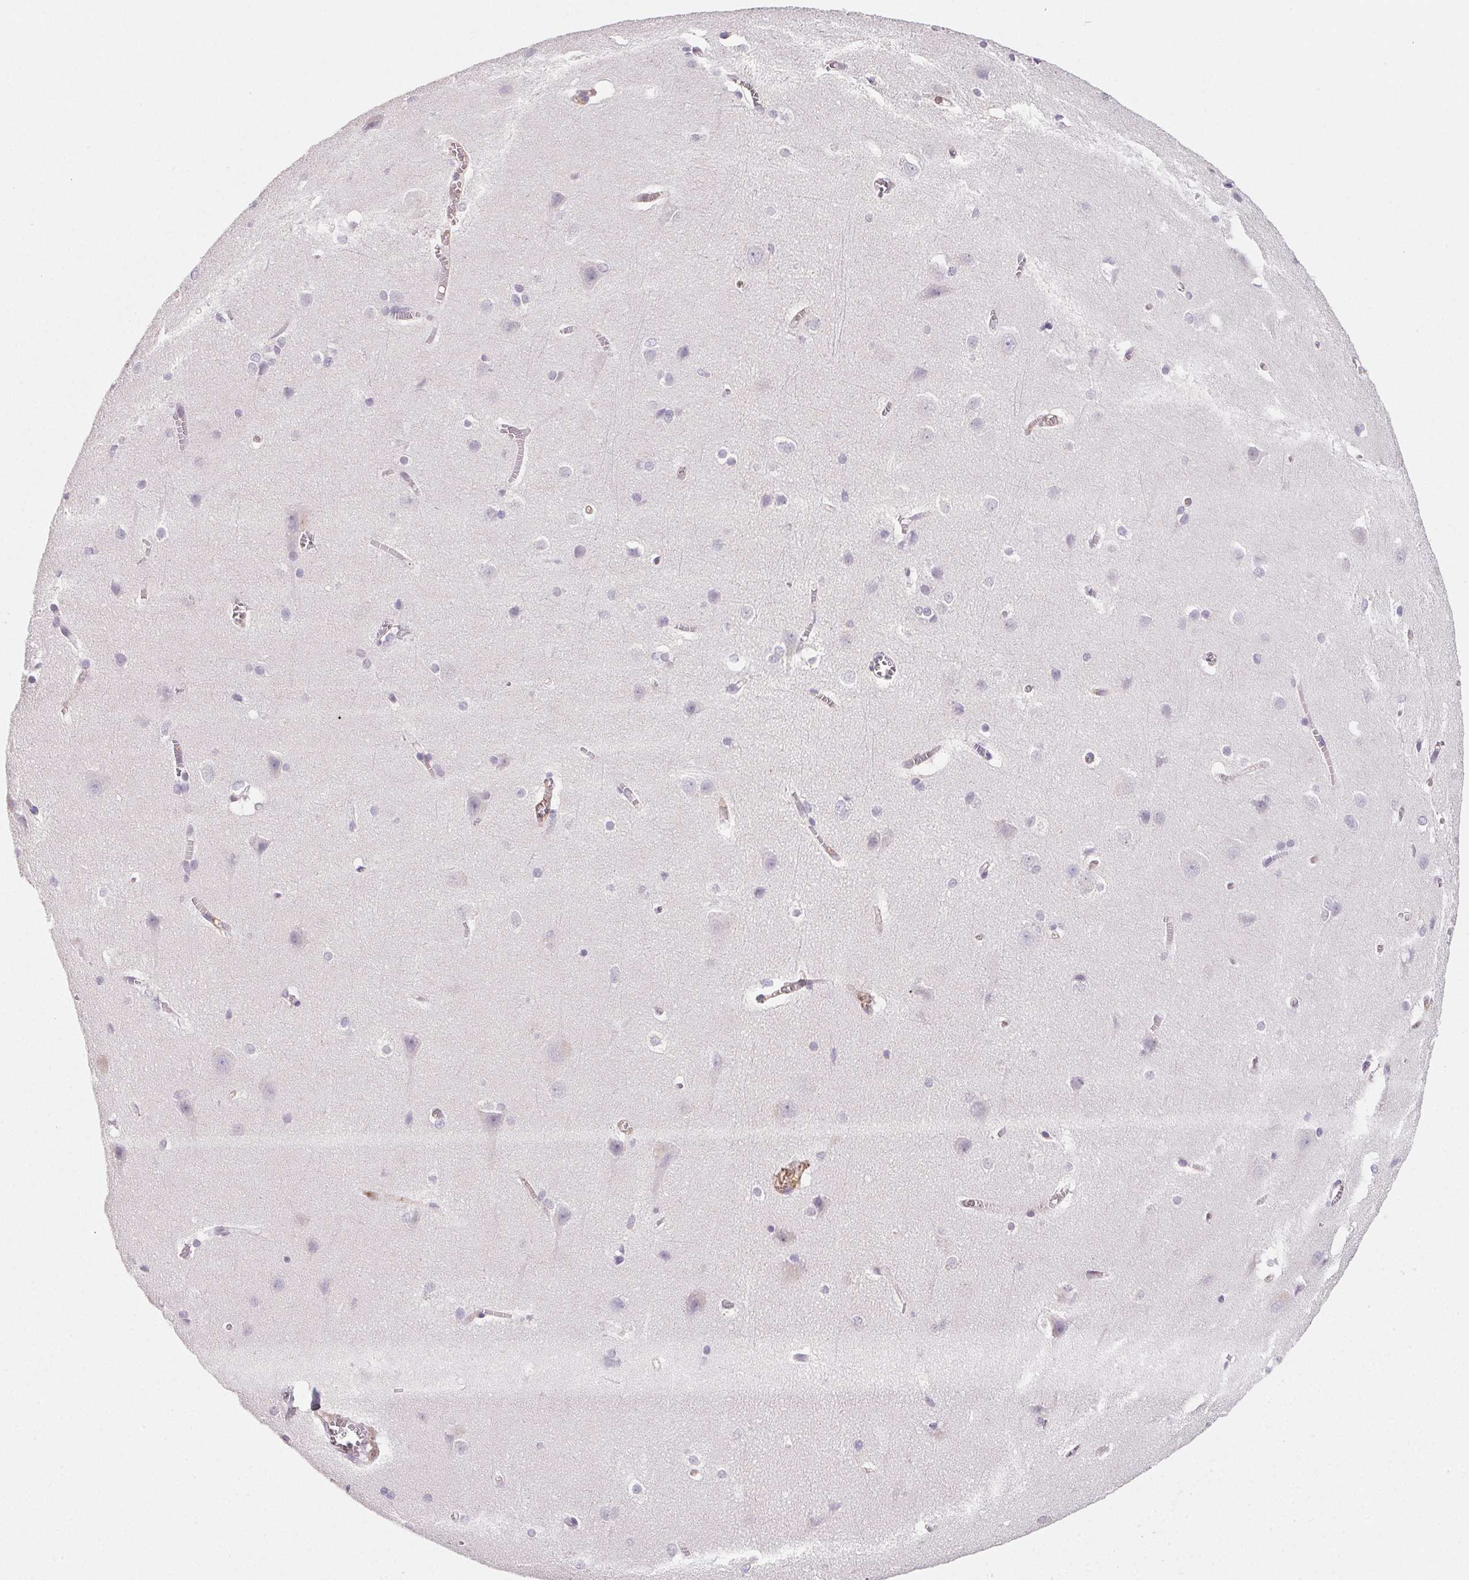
{"staining": {"intensity": "weak", "quantity": "25%-75%", "location": "cytoplasmic/membranous"}, "tissue": "cerebral cortex", "cell_type": "Endothelial cells", "image_type": "normal", "snomed": [{"axis": "morphology", "description": "Normal tissue, NOS"}, {"axis": "topography", "description": "Cerebral cortex"}], "caption": "This photomicrograph shows benign cerebral cortex stained with immunohistochemistry (IHC) to label a protein in brown. The cytoplasmic/membranous of endothelial cells show weak positivity for the protein. Nuclei are counter-stained blue.", "gene": "GBP1", "patient": {"sex": "male", "age": 37}}